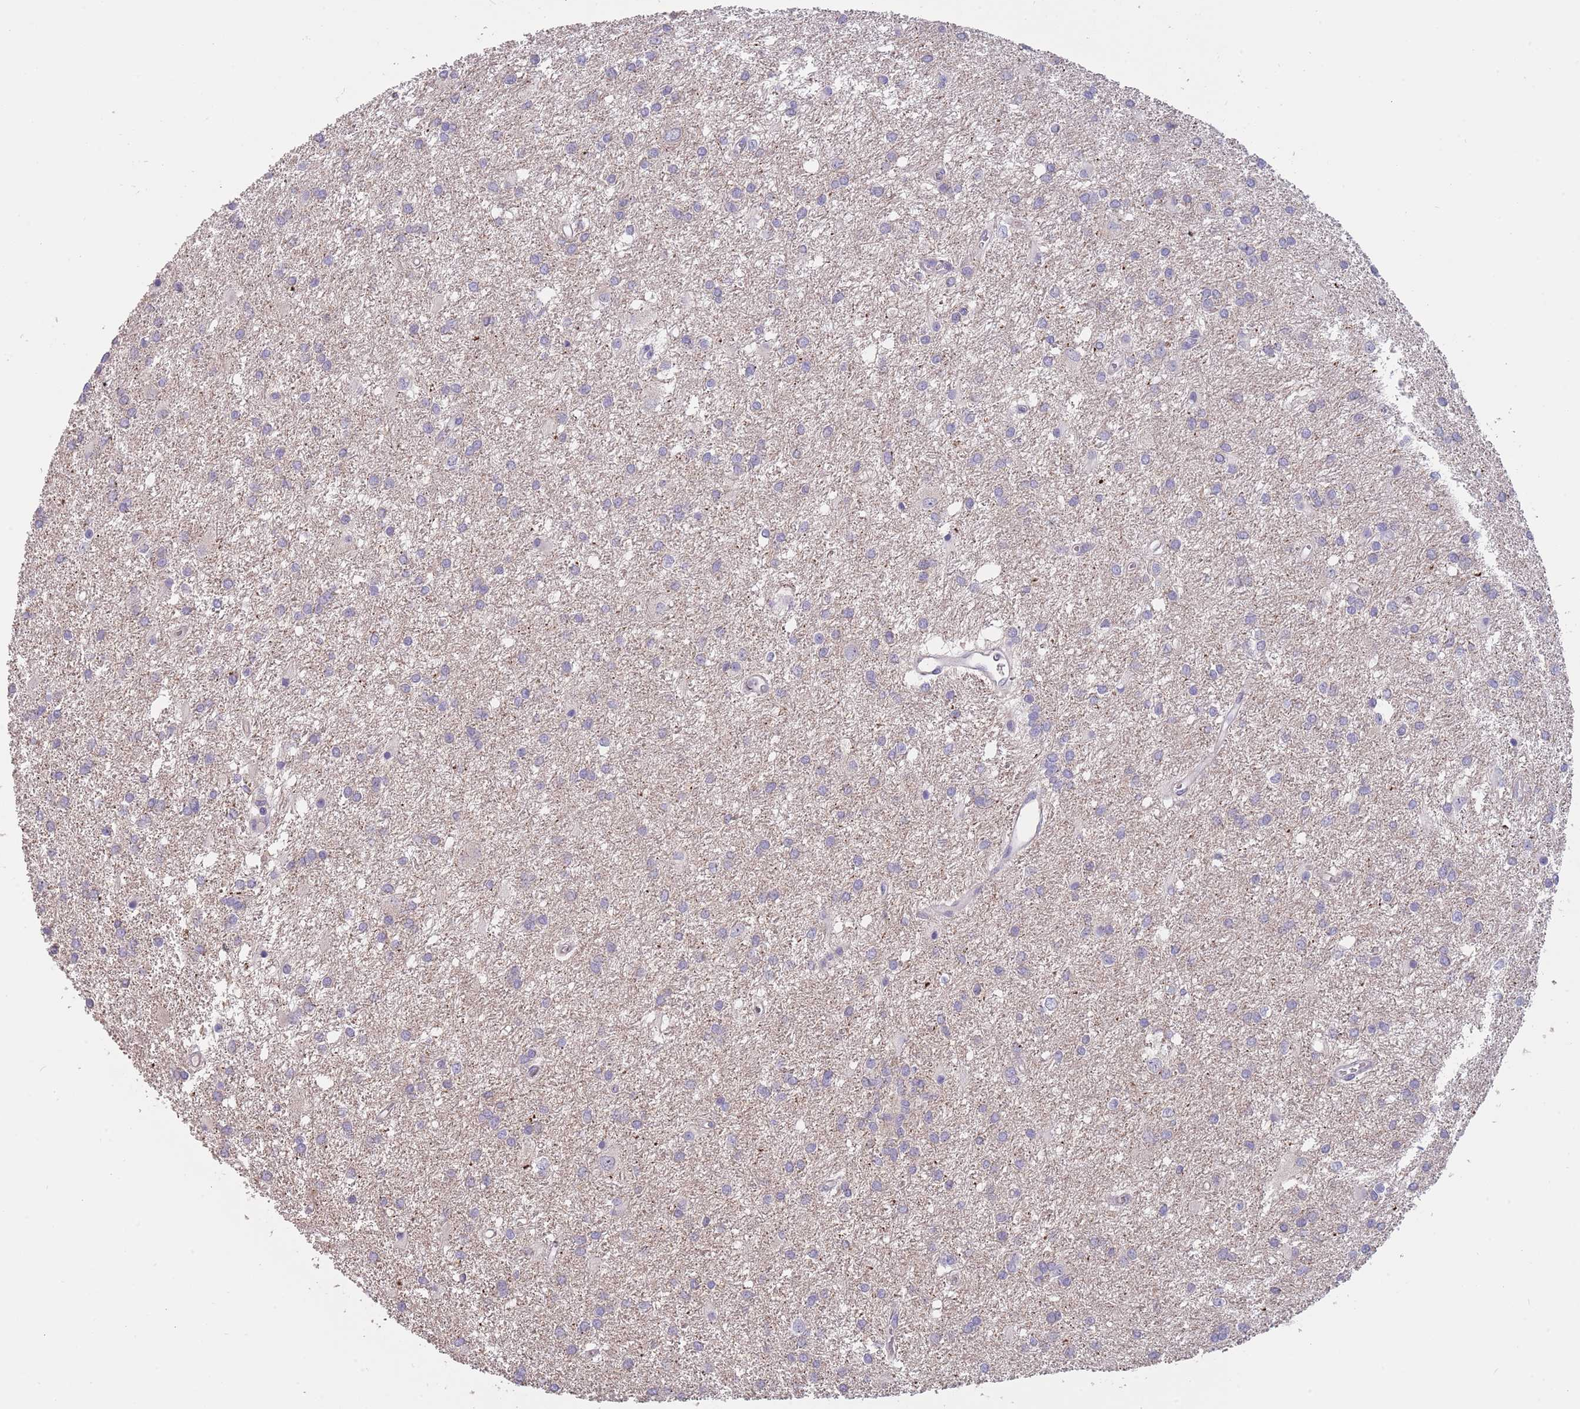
{"staining": {"intensity": "negative", "quantity": "none", "location": "none"}, "tissue": "glioma", "cell_type": "Tumor cells", "image_type": "cancer", "snomed": [{"axis": "morphology", "description": "Glioma, malignant, High grade"}, {"axis": "topography", "description": "Brain"}], "caption": "Glioma was stained to show a protein in brown. There is no significant staining in tumor cells.", "gene": "SUSD1", "patient": {"sex": "female", "age": 50}}